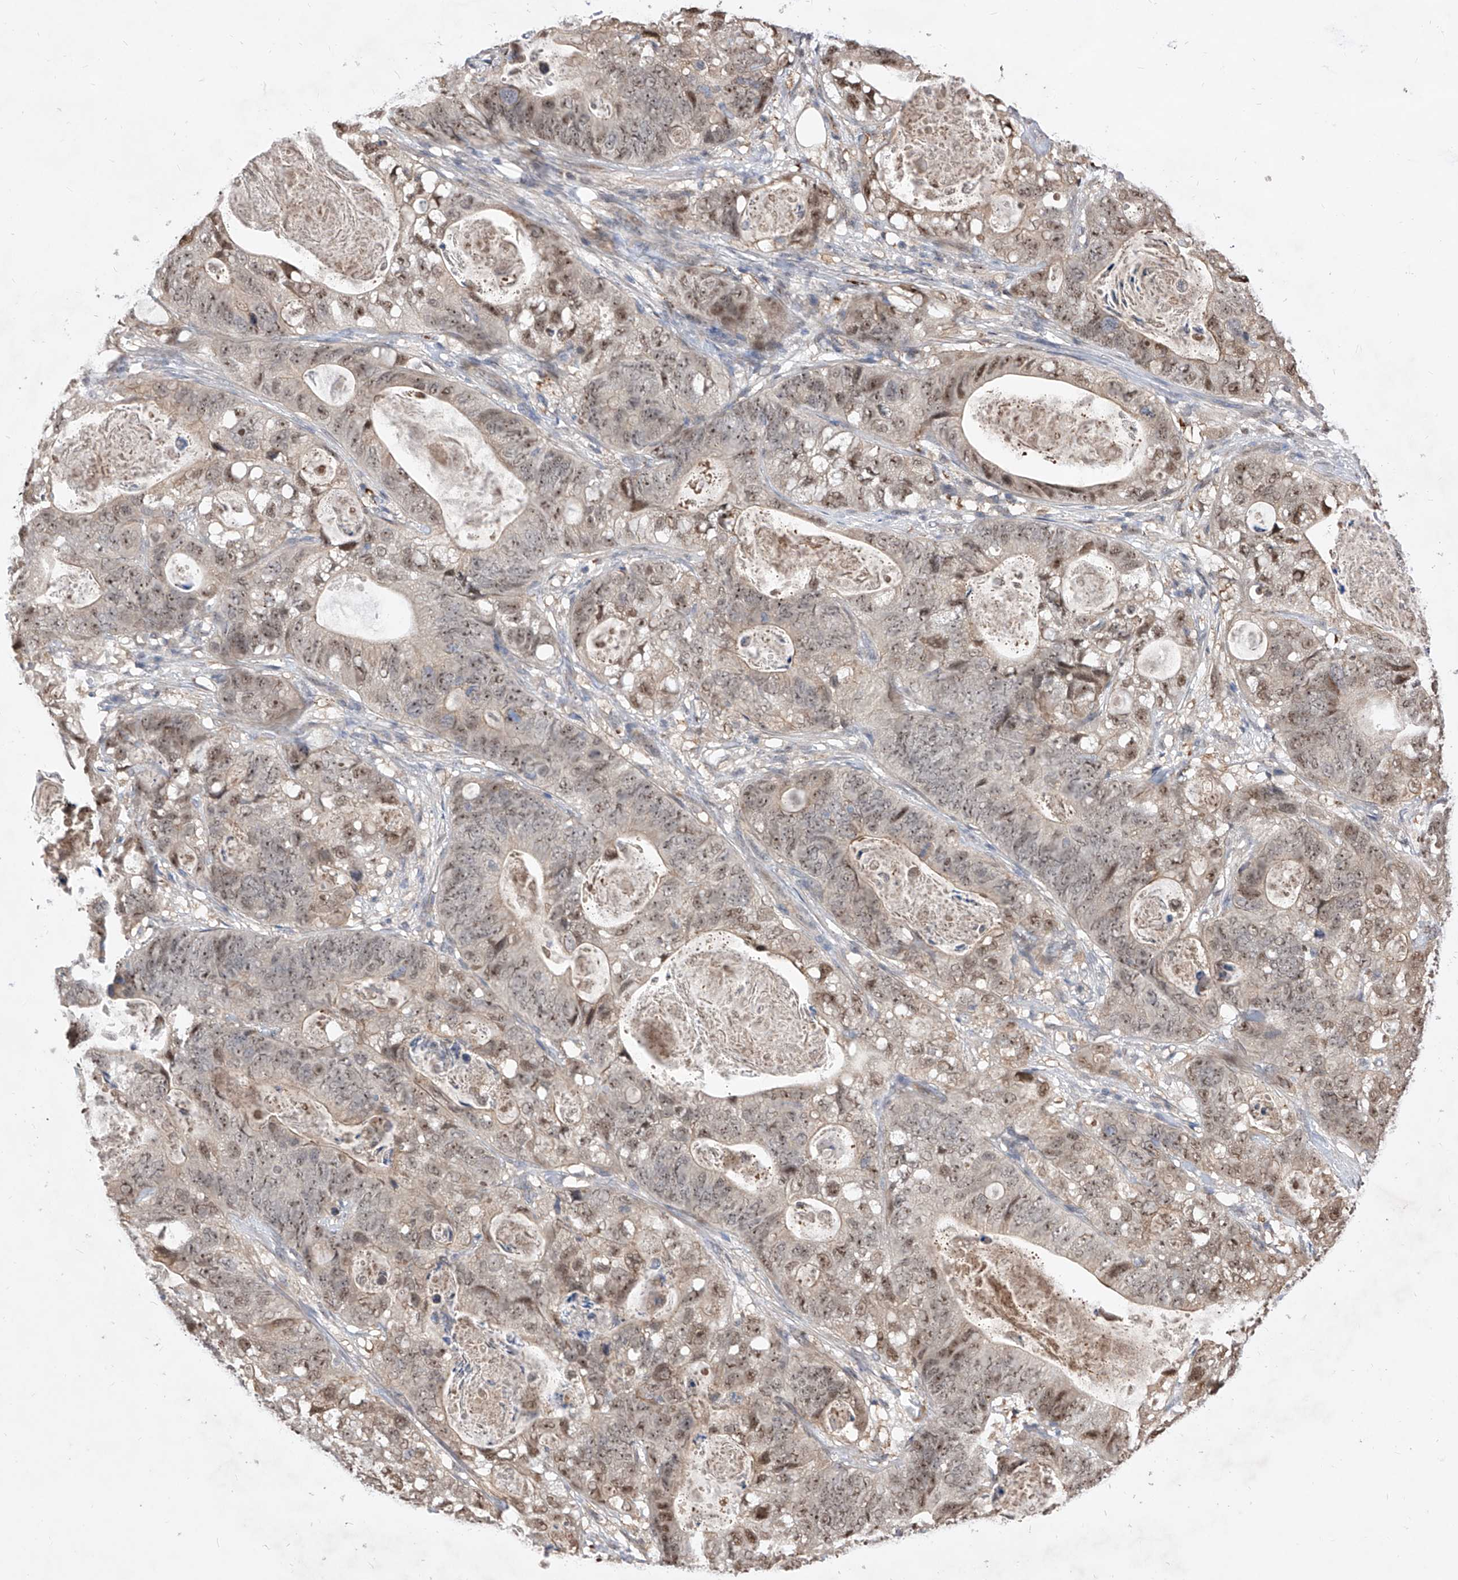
{"staining": {"intensity": "weak", "quantity": ">75%", "location": "nuclear"}, "tissue": "stomach cancer", "cell_type": "Tumor cells", "image_type": "cancer", "snomed": [{"axis": "morphology", "description": "Normal tissue, NOS"}, {"axis": "morphology", "description": "Adenocarcinoma, NOS"}, {"axis": "topography", "description": "Stomach"}], "caption": "Weak nuclear positivity for a protein is identified in approximately >75% of tumor cells of stomach cancer (adenocarcinoma) using immunohistochemistry.", "gene": "LGR4", "patient": {"sex": "female", "age": 89}}